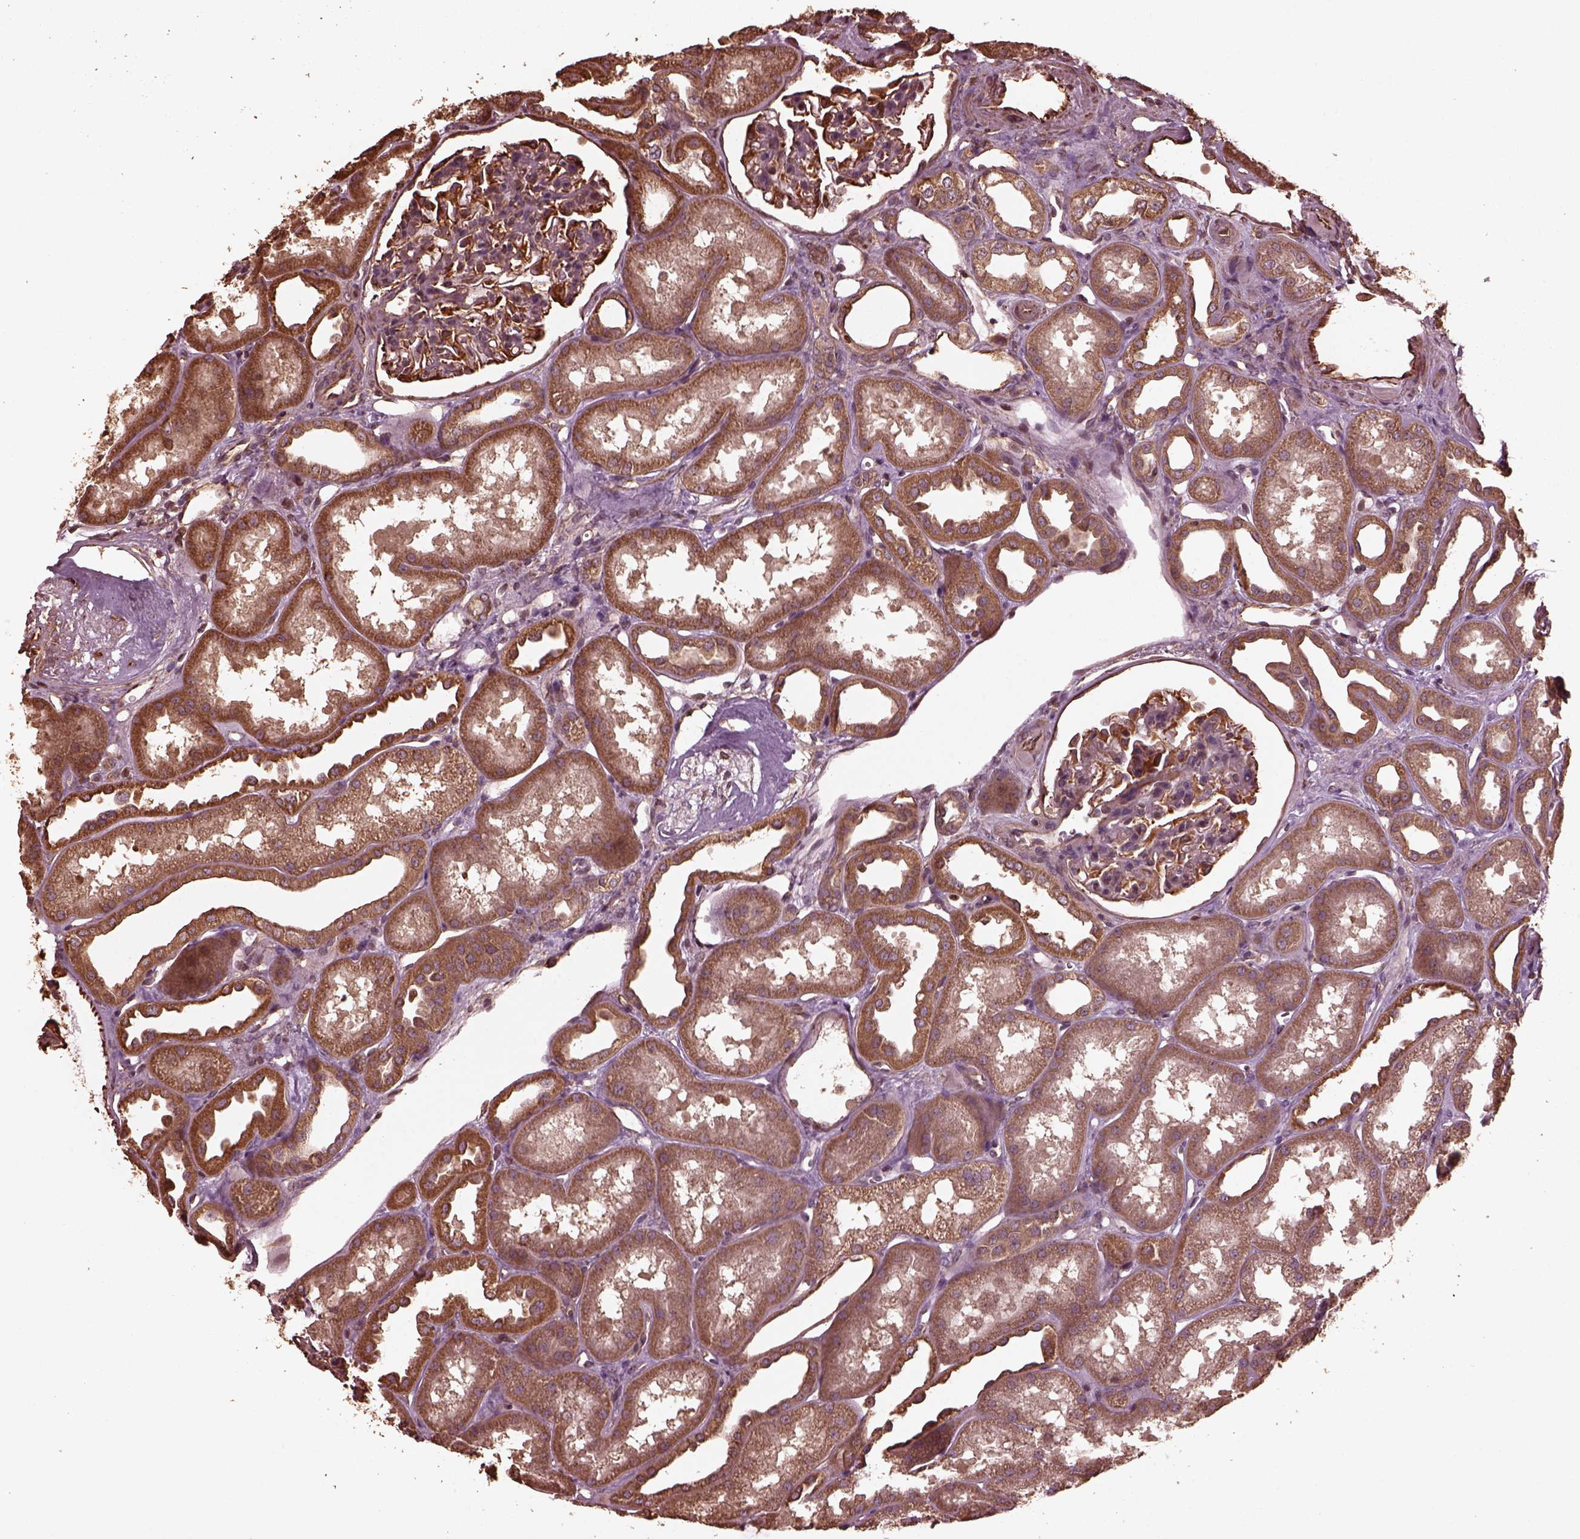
{"staining": {"intensity": "moderate", "quantity": "25%-75%", "location": "cytoplasmic/membranous"}, "tissue": "kidney", "cell_type": "Cells in glomeruli", "image_type": "normal", "snomed": [{"axis": "morphology", "description": "Normal tissue, NOS"}, {"axis": "topography", "description": "Kidney"}], "caption": "Approximately 25%-75% of cells in glomeruli in benign kidney reveal moderate cytoplasmic/membranous protein expression as visualized by brown immunohistochemical staining.", "gene": "GTPBP1", "patient": {"sex": "male", "age": 61}}